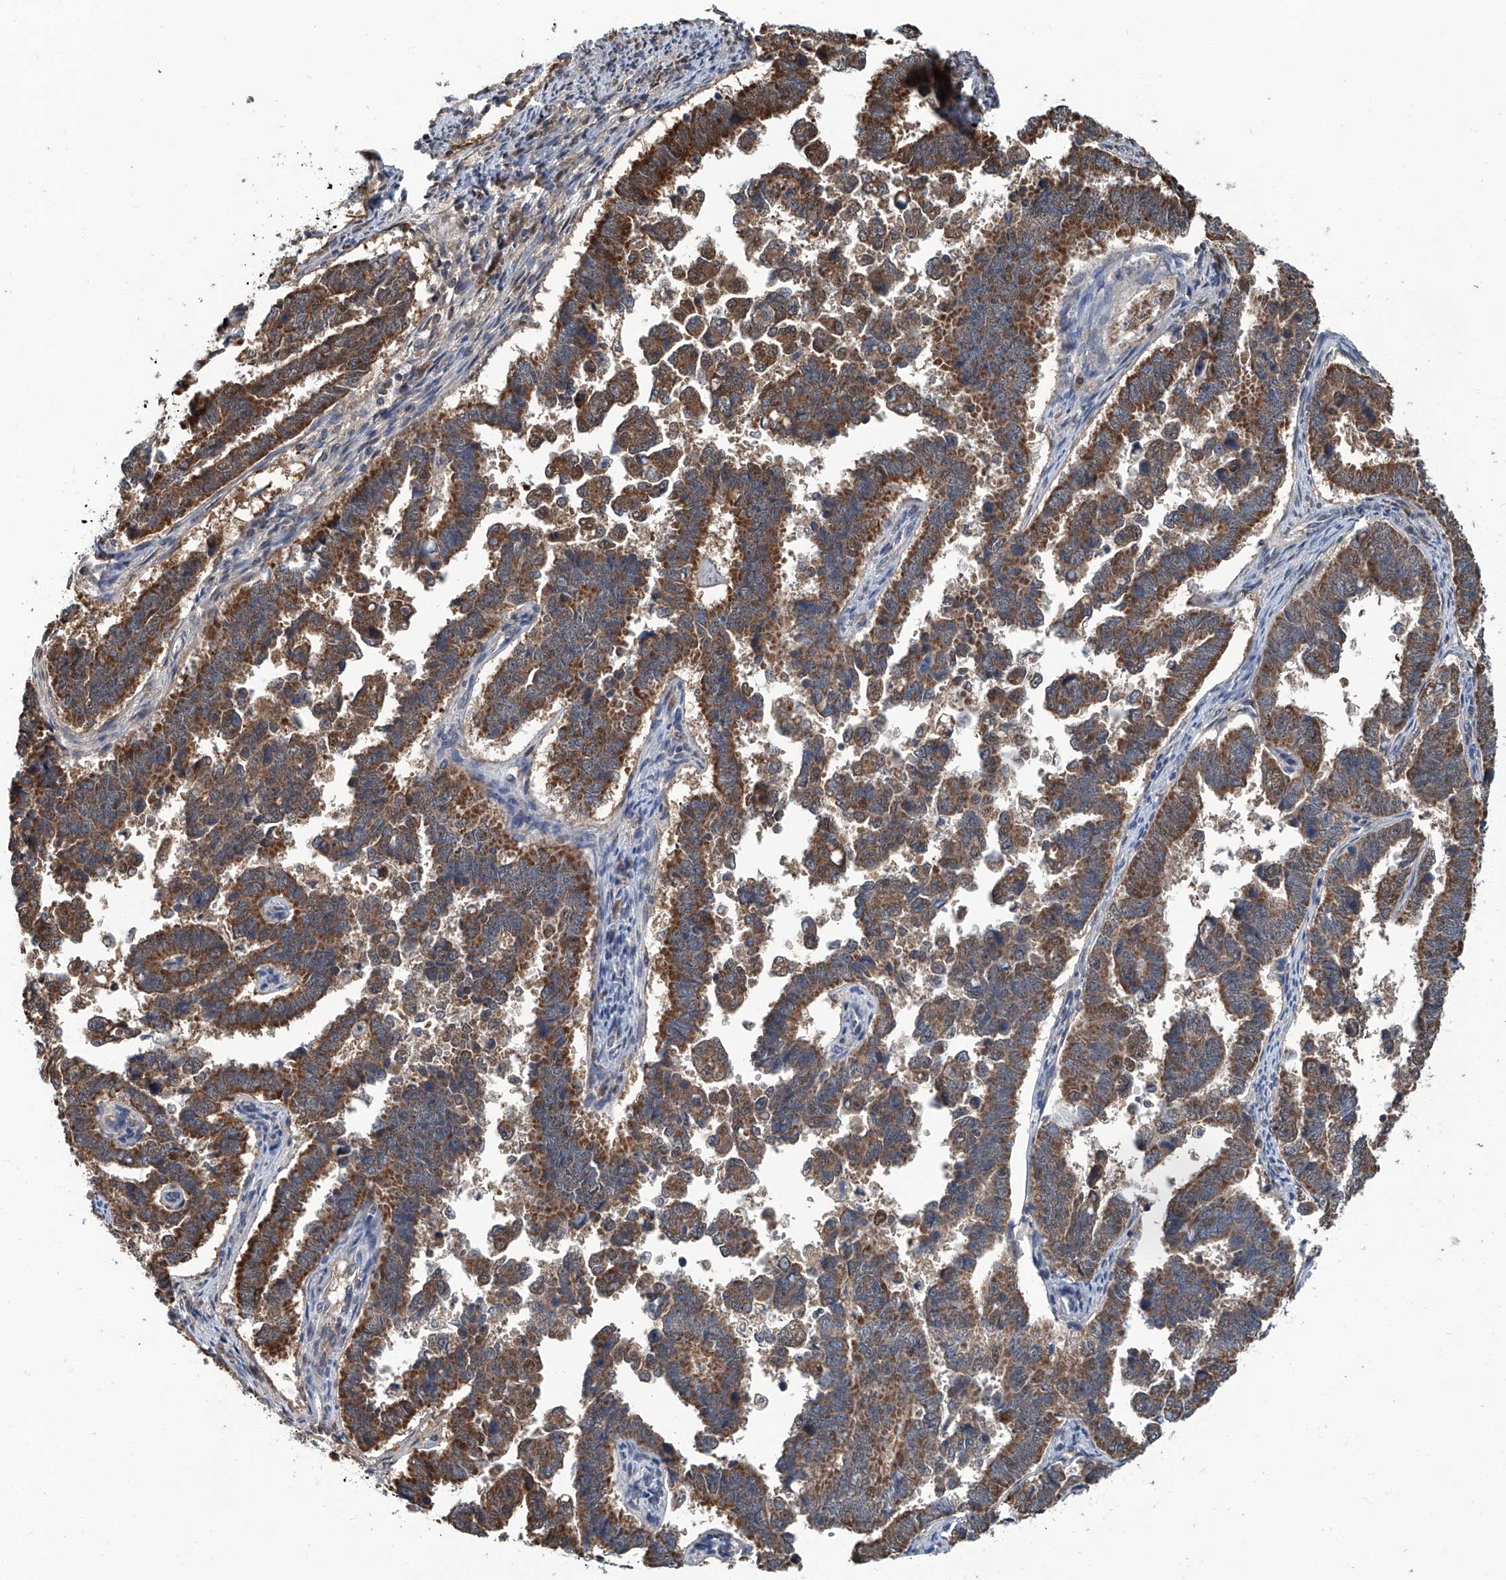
{"staining": {"intensity": "strong", "quantity": ">75%", "location": "cytoplasmic/membranous"}, "tissue": "endometrial cancer", "cell_type": "Tumor cells", "image_type": "cancer", "snomed": [{"axis": "morphology", "description": "Adenocarcinoma, NOS"}, {"axis": "topography", "description": "Endometrium"}], "caption": "A brown stain highlights strong cytoplasmic/membranous staining of a protein in human adenocarcinoma (endometrial) tumor cells. (IHC, brightfield microscopy, high magnification).", "gene": "CLK1", "patient": {"sex": "female", "age": 75}}